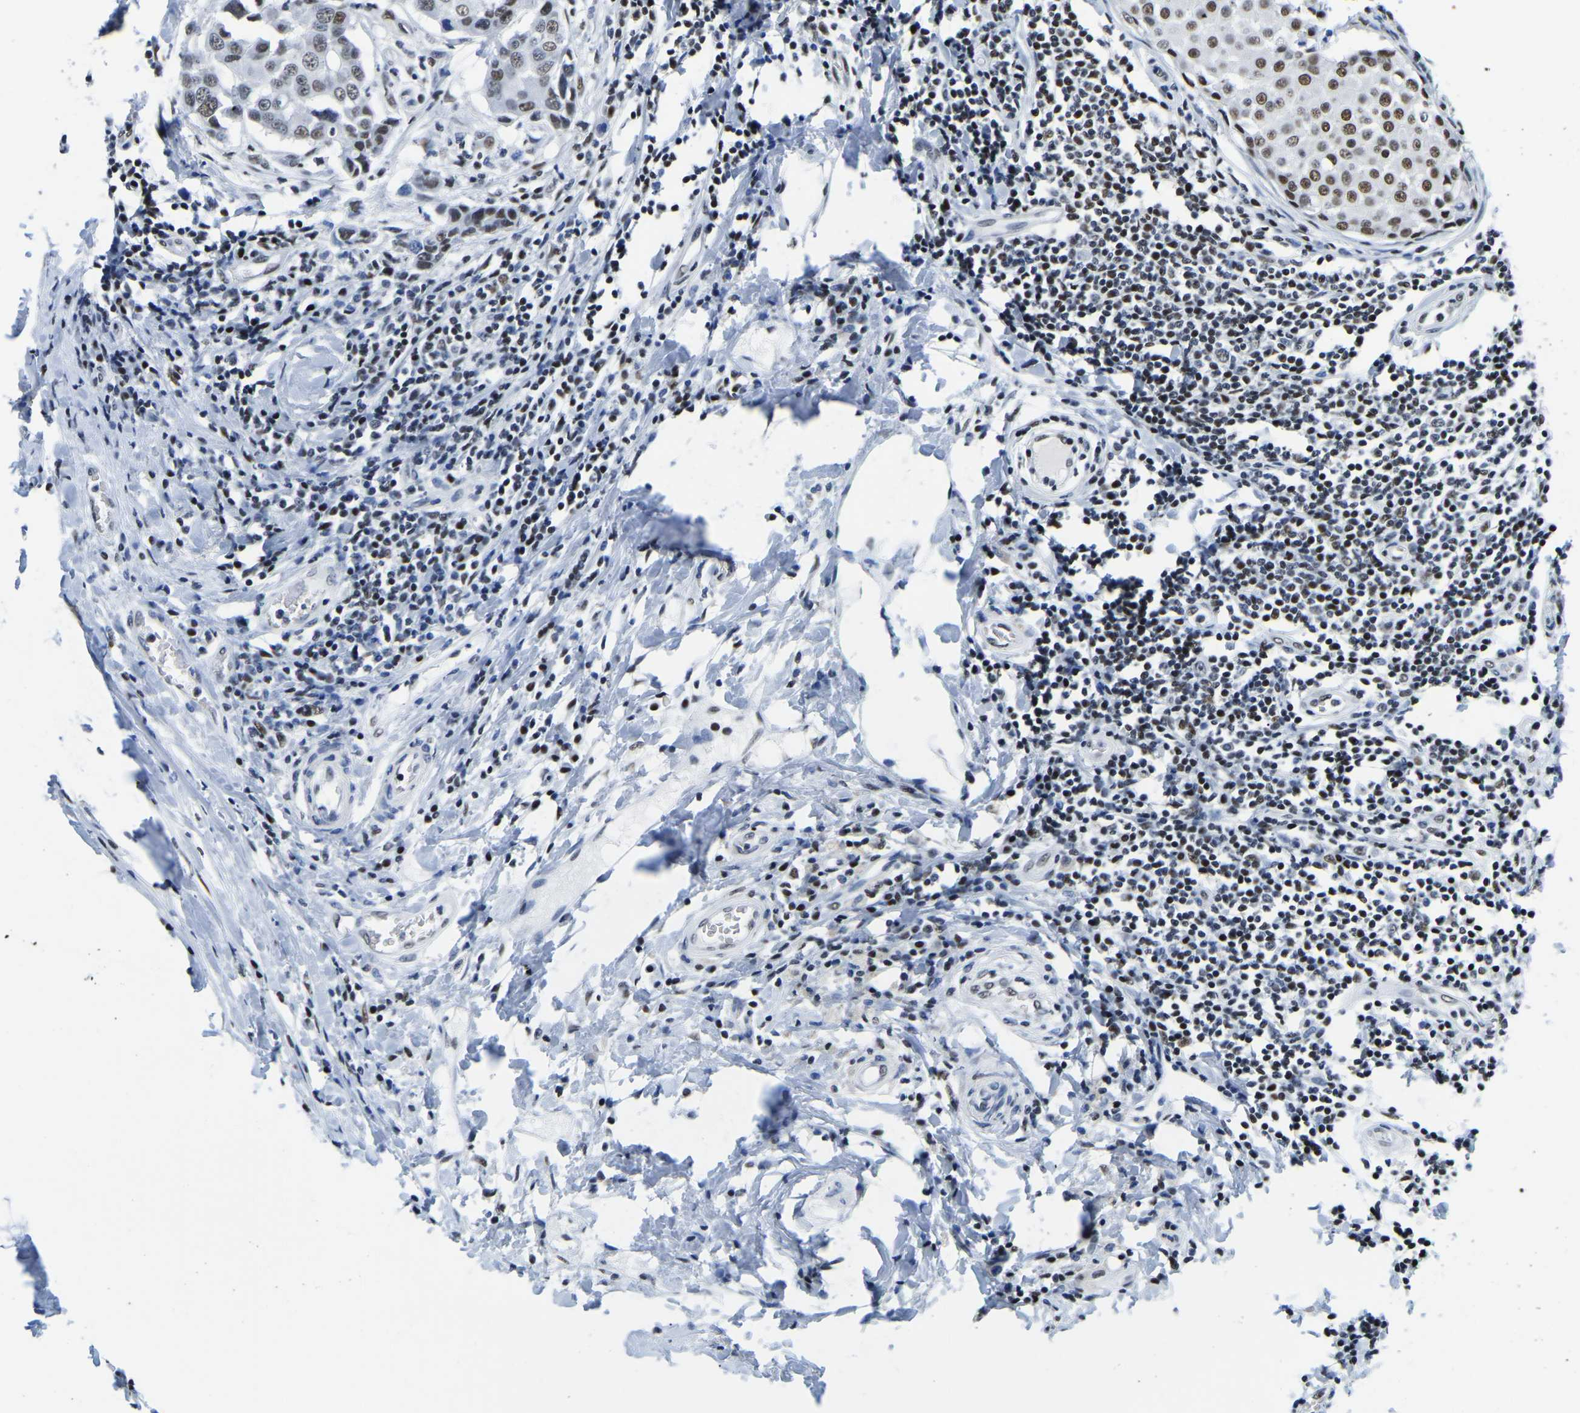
{"staining": {"intensity": "moderate", "quantity": "25%-75%", "location": "nuclear"}, "tissue": "breast cancer", "cell_type": "Tumor cells", "image_type": "cancer", "snomed": [{"axis": "morphology", "description": "Duct carcinoma"}, {"axis": "topography", "description": "Breast"}], "caption": "An image of human infiltrating ductal carcinoma (breast) stained for a protein shows moderate nuclear brown staining in tumor cells. (brown staining indicates protein expression, while blue staining denotes nuclei).", "gene": "UBA1", "patient": {"sex": "female", "age": 27}}